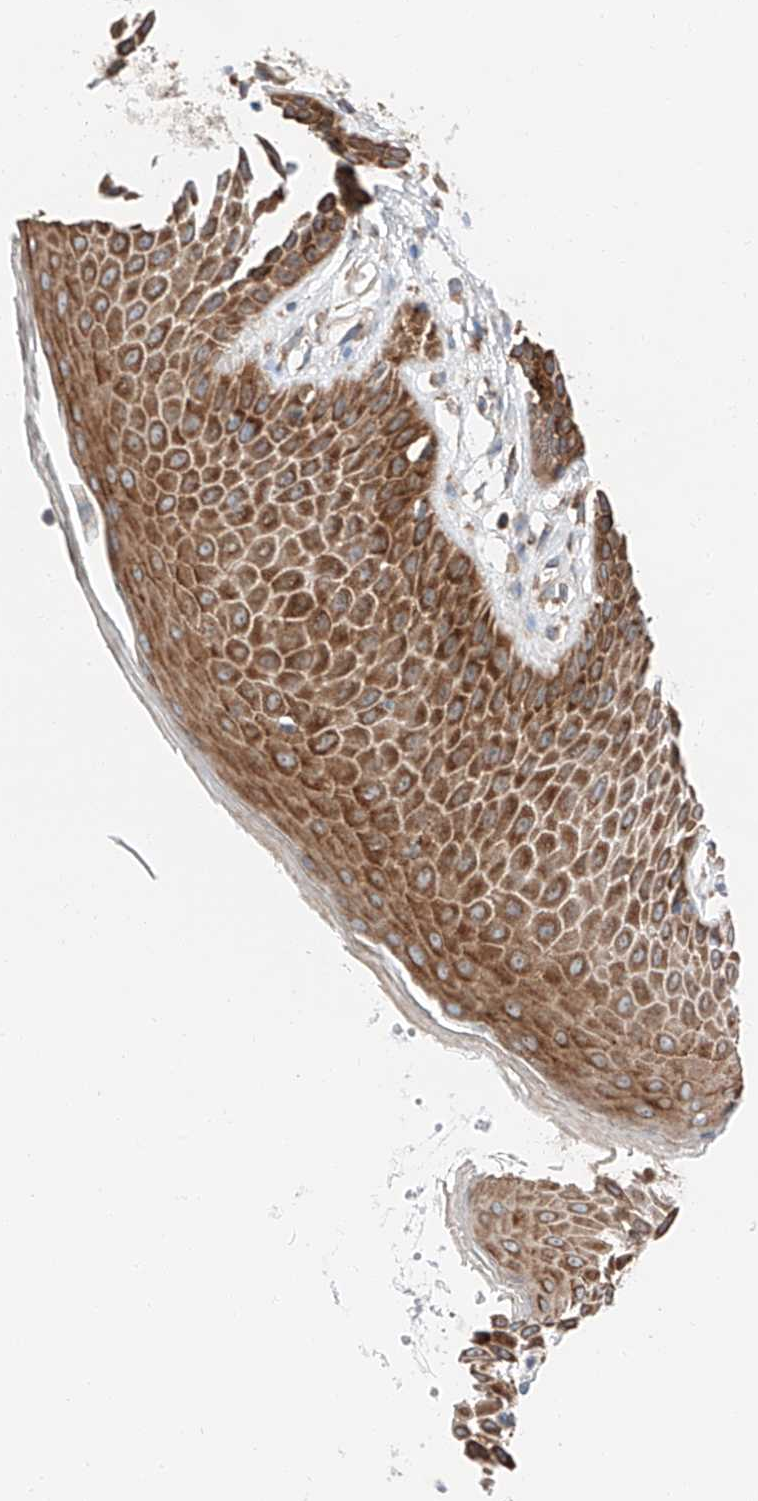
{"staining": {"intensity": "moderate", "quantity": ">75%", "location": "cytoplasmic/membranous"}, "tissue": "skin", "cell_type": "Epidermal cells", "image_type": "normal", "snomed": [{"axis": "morphology", "description": "Normal tissue, NOS"}, {"axis": "topography", "description": "Anal"}], "caption": "Moderate cytoplasmic/membranous protein positivity is seen in approximately >75% of epidermal cells in skin. (brown staining indicates protein expression, while blue staining denotes nuclei).", "gene": "ZC3H15", "patient": {"sex": "male", "age": 74}}